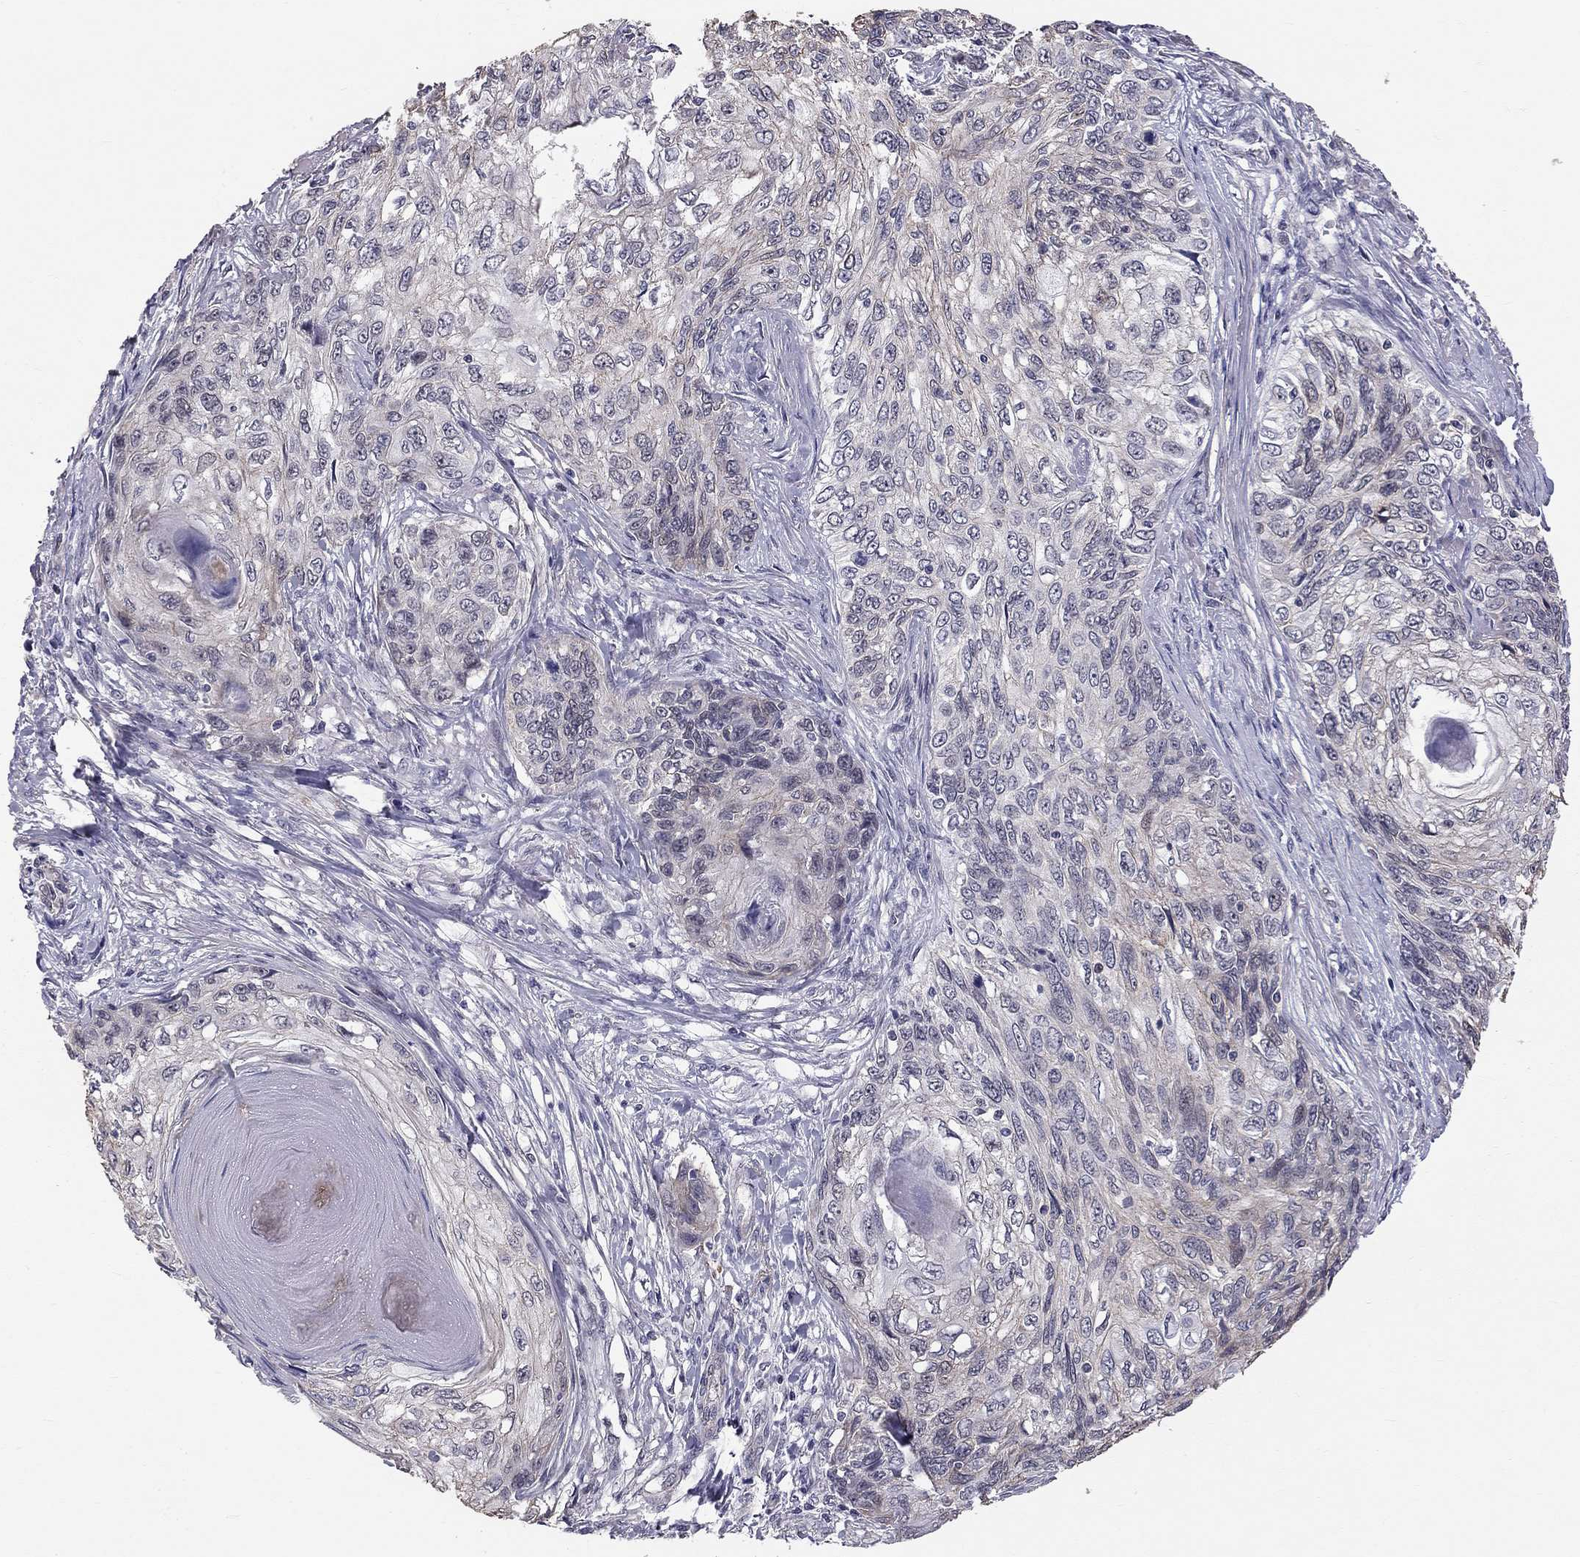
{"staining": {"intensity": "negative", "quantity": "none", "location": "none"}, "tissue": "skin cancer", "cell_type": "Tumor cells", "image_type": "cancer", "snomed": [{"axis": "morphology", "description": "Squamous cell carcinoma, NOS"}, {"axis": "topography", "description": "Skin"}], "caption": "There is no significant positivity in tumor cells of squamous cell carcinoma (skin). The staining is performed using DAB (3,3'-diaminobenzidine) brown chromogen with nuclei counter-stained in using hematoxylin.", "gene": "GJB4", "patient": {"sex": "male", "age": 92}}